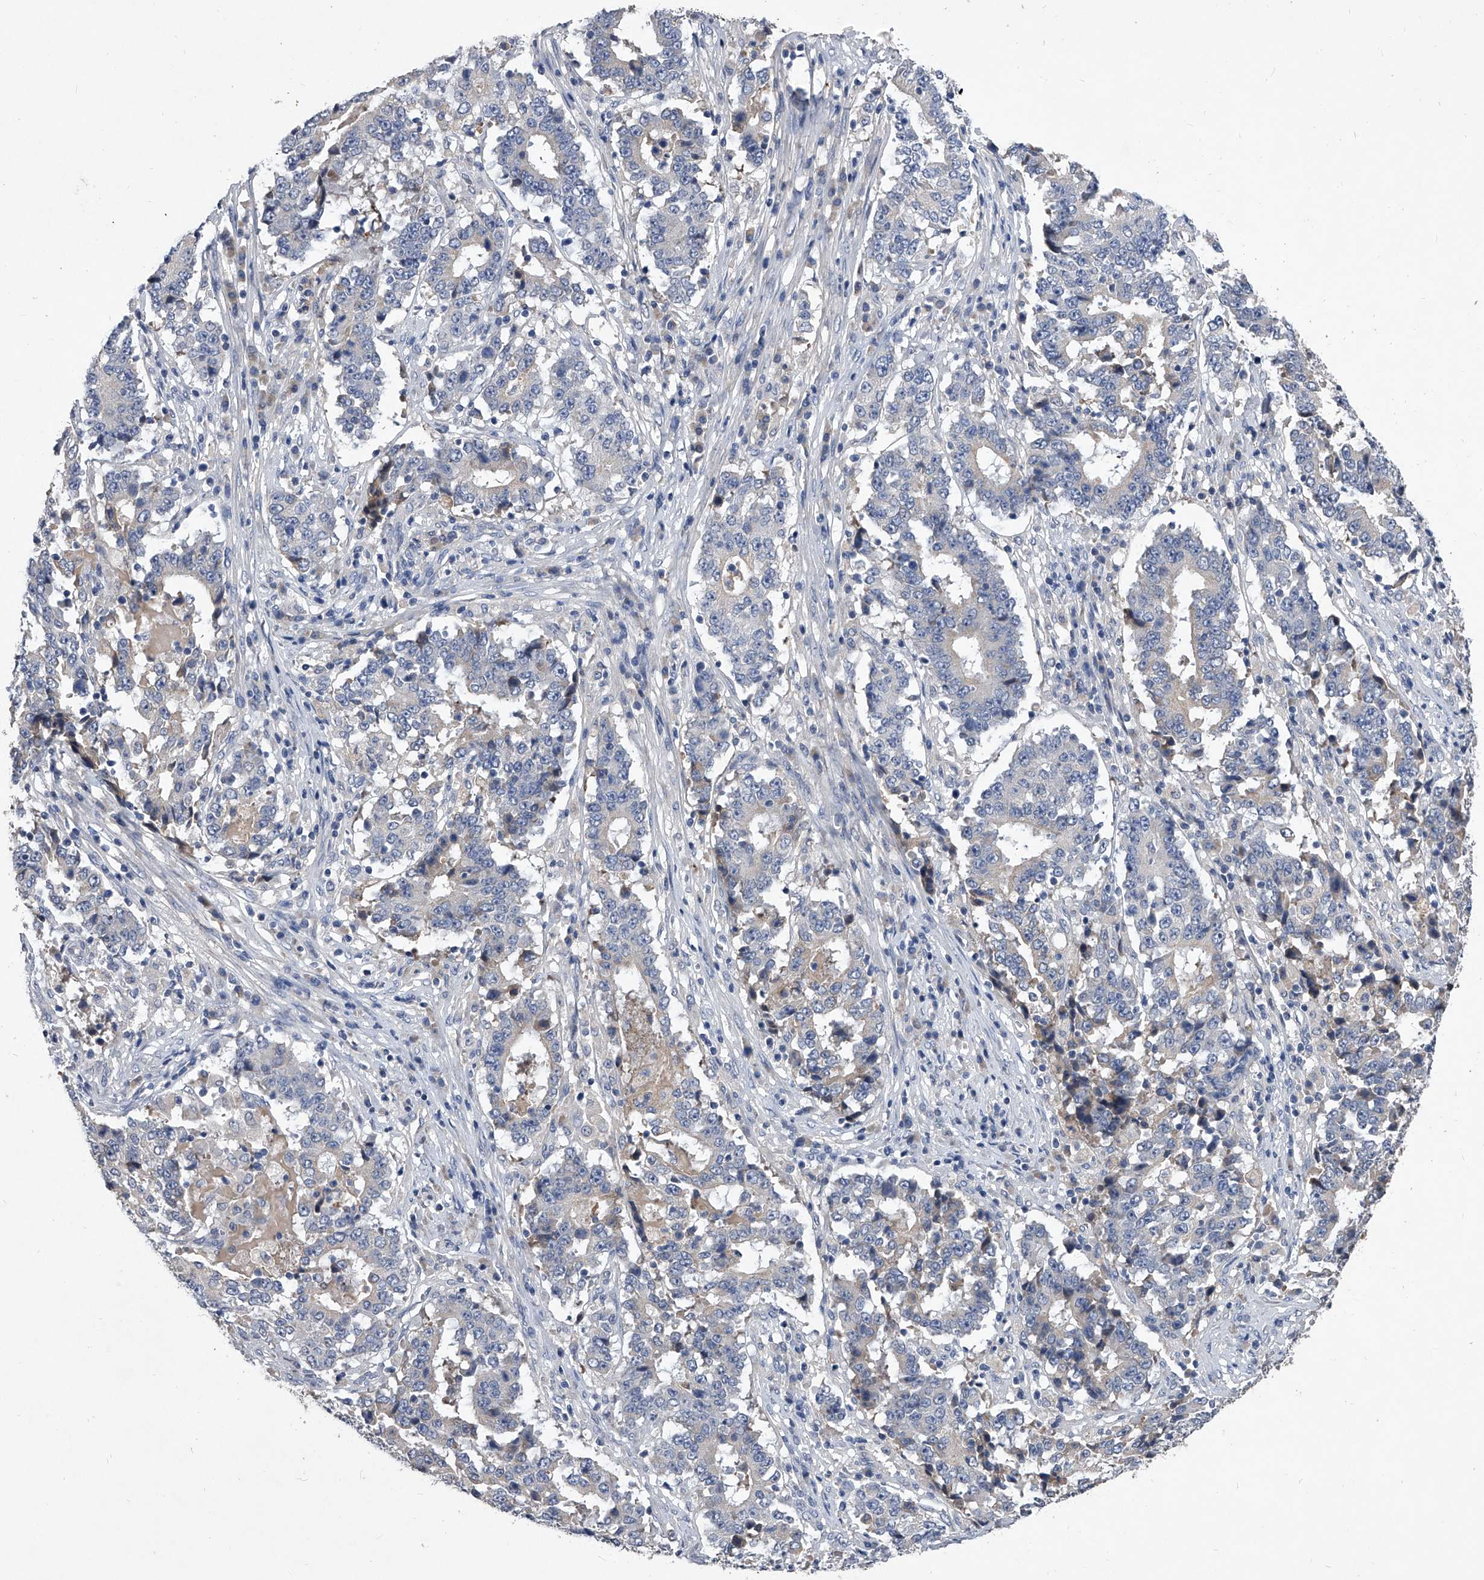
{"staining": {"intensity": "negative", "quantity": "none", "location": "none"}, "tissue": "stomach cancer", "cell_type": "Tumor cells", "image_type": "cancer", "snomed": [{"axis": "morphology", "description": "Adenocarcinoma, NOS"}, {"axis": "topography", "description": "Stomach"}], "caption": "This is an immunohistochemistry (IHC) histopathology image of human stomach adenocarcinoma. There is no expression in tumor cells.", "gene": "C5", "patient": {"sex": "male", "age": 59}}